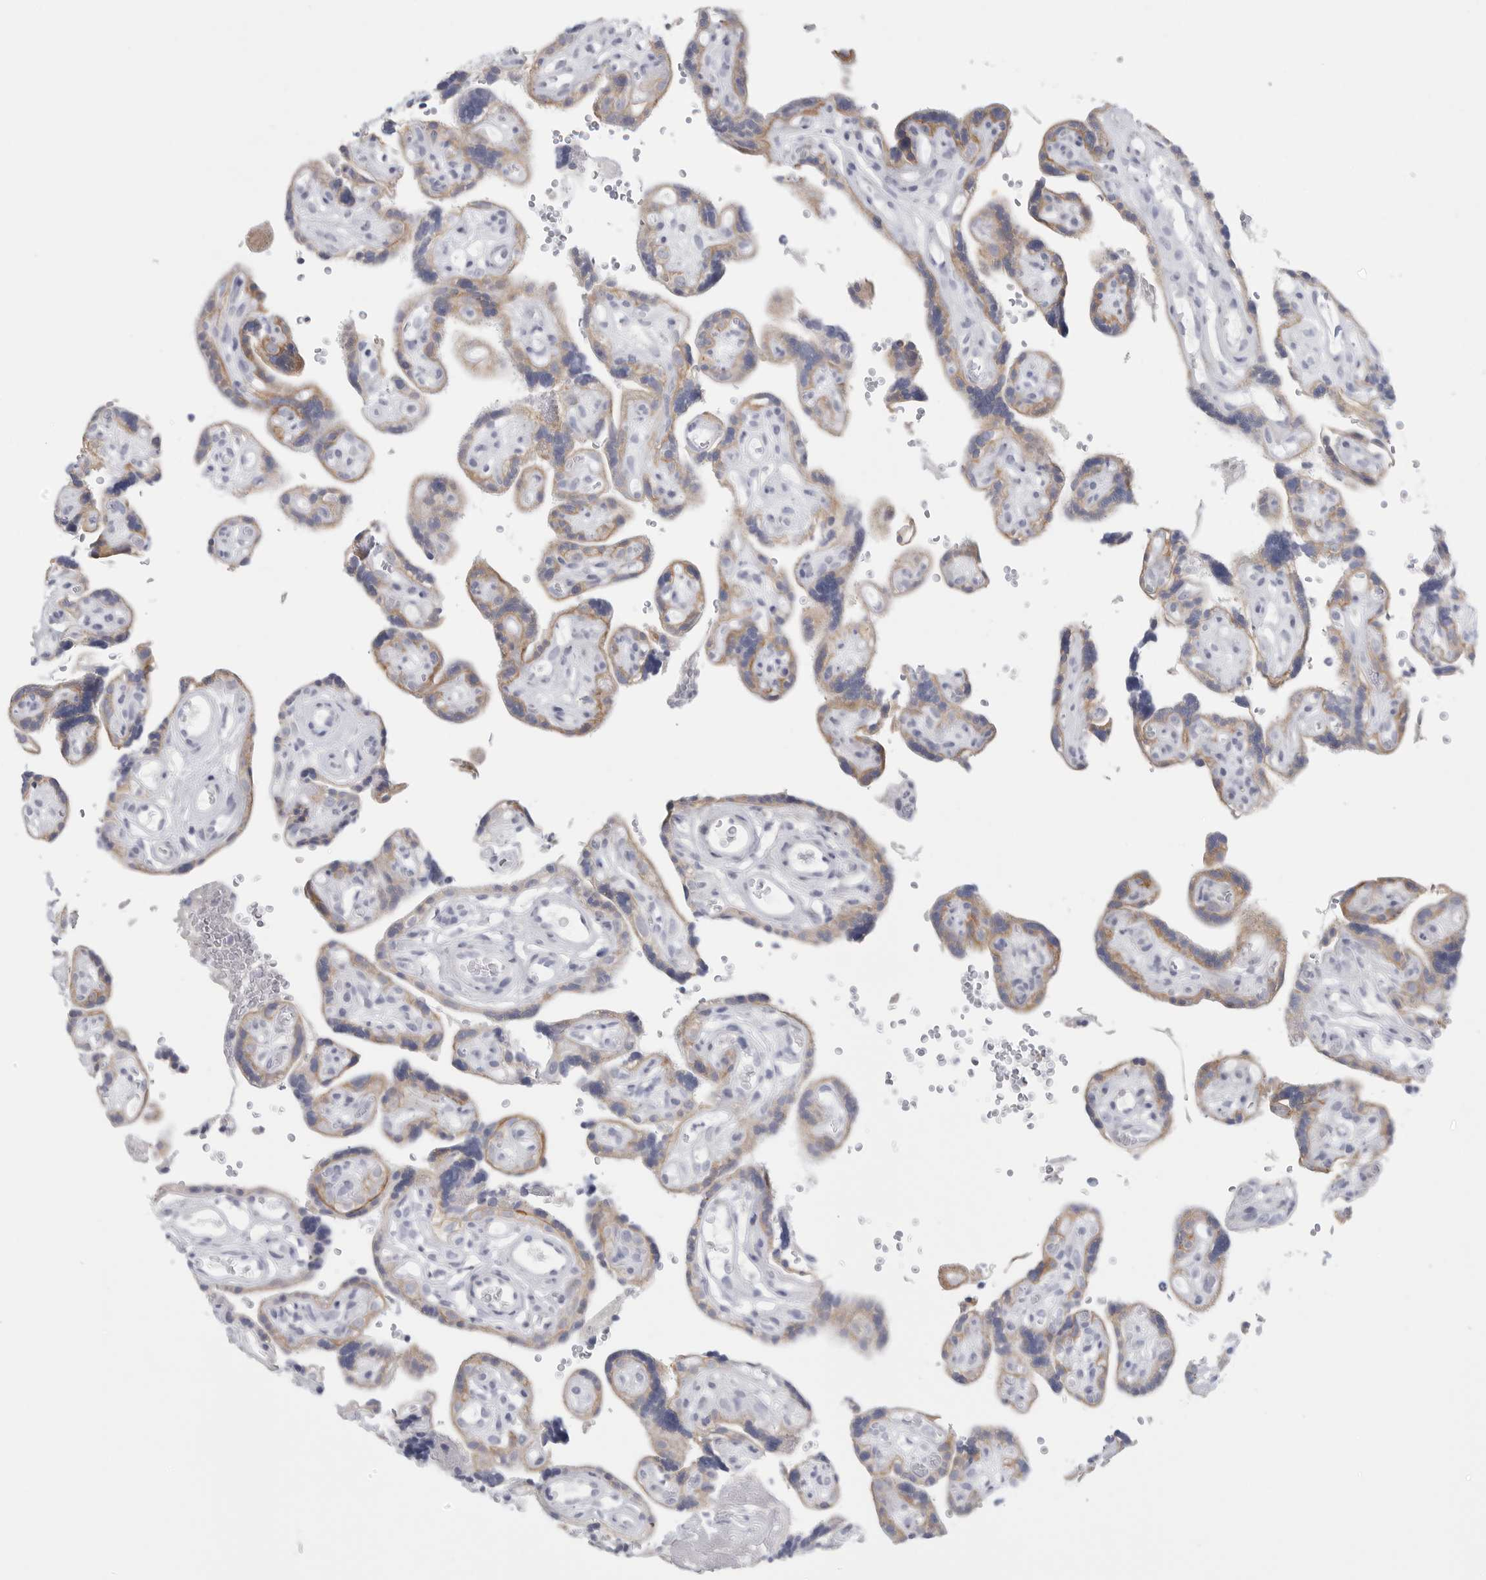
{"staining": {"intensity": "negative", "quantity": "none", "location": "none"}, "tissue": "placenta", "cell_type": "Decidual cells", "image_type": "normal", "snomed": [{"axis": "morphology", "description": "Normal tissue, NOS"}, {"axis": "topography", "description": "Placenta"}], "caption": "Decidual cells are negative for brown protein staining in benign placenta. Brightfield microscopy of immunohistochemistry (IHC) stained with DAB (brown) and hematoxylin (blue), captured at high magnification.", "gene": "TNR", "patient": {"sex": "female", "age": 30}}